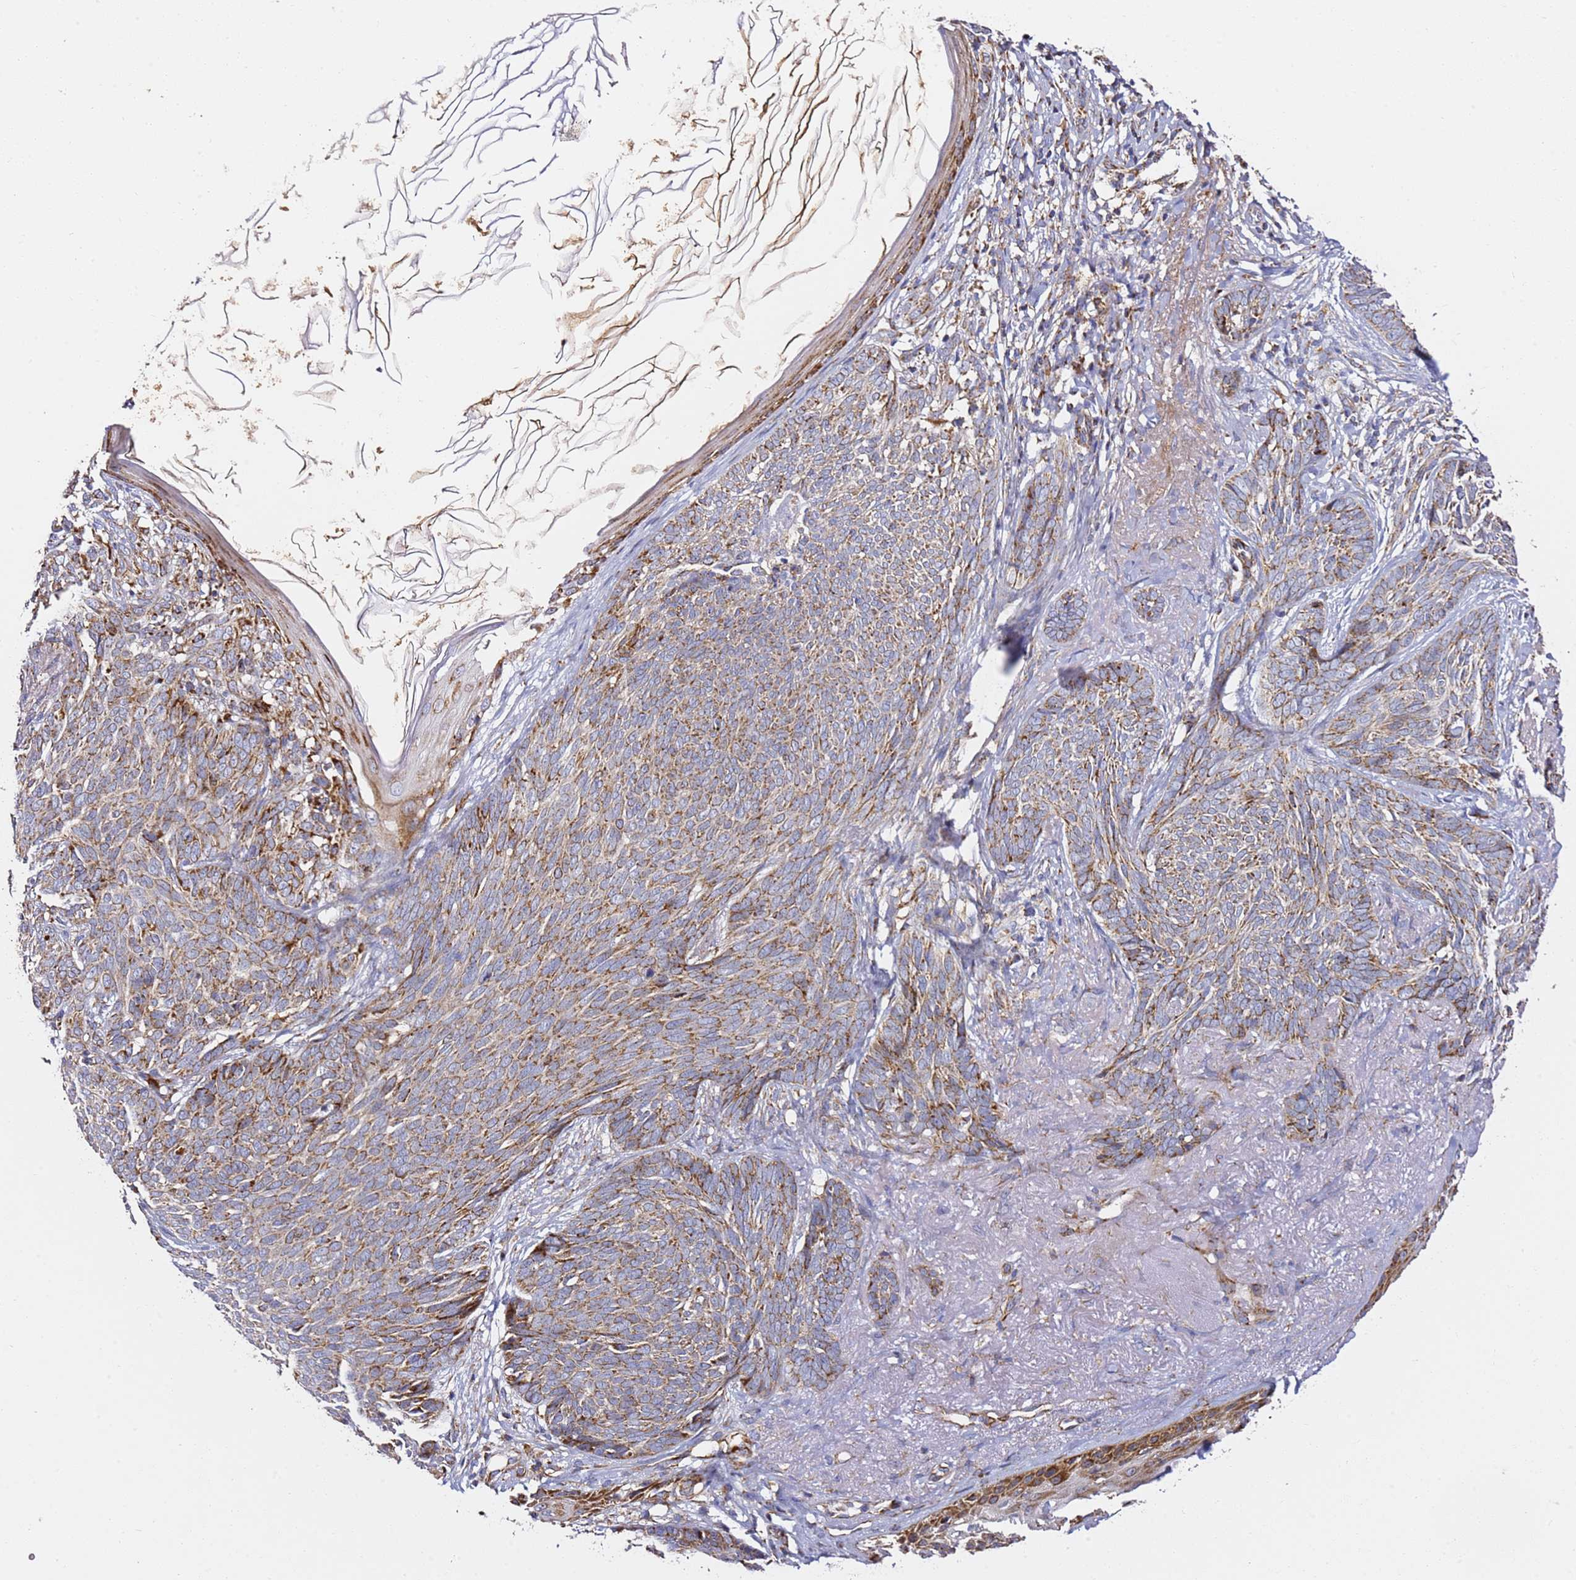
{"staining": {"intensity": "moderate", "quantity": ">75%", "location": "cytoplasmic/membranous"}, "tissue": "skin cancer", "cell_type": "Tumor cells", "image_type": "cancer", "snomed": [{"axis": "morphology", "description": "Basal cell carcinoma"}, {"axis": "topography", "description": "Skin"}], "caption": "Skin basal cell carcinoma tissue exhibits moderate cytoplasmic/membranous expression in approximately >75% of tumor cells, visualized by immunohistochemistry. (IHC, brightfield microscopy, high magnification).", "gene": "NDUFA3", "patient": {"sex": "female", "age": 86}}